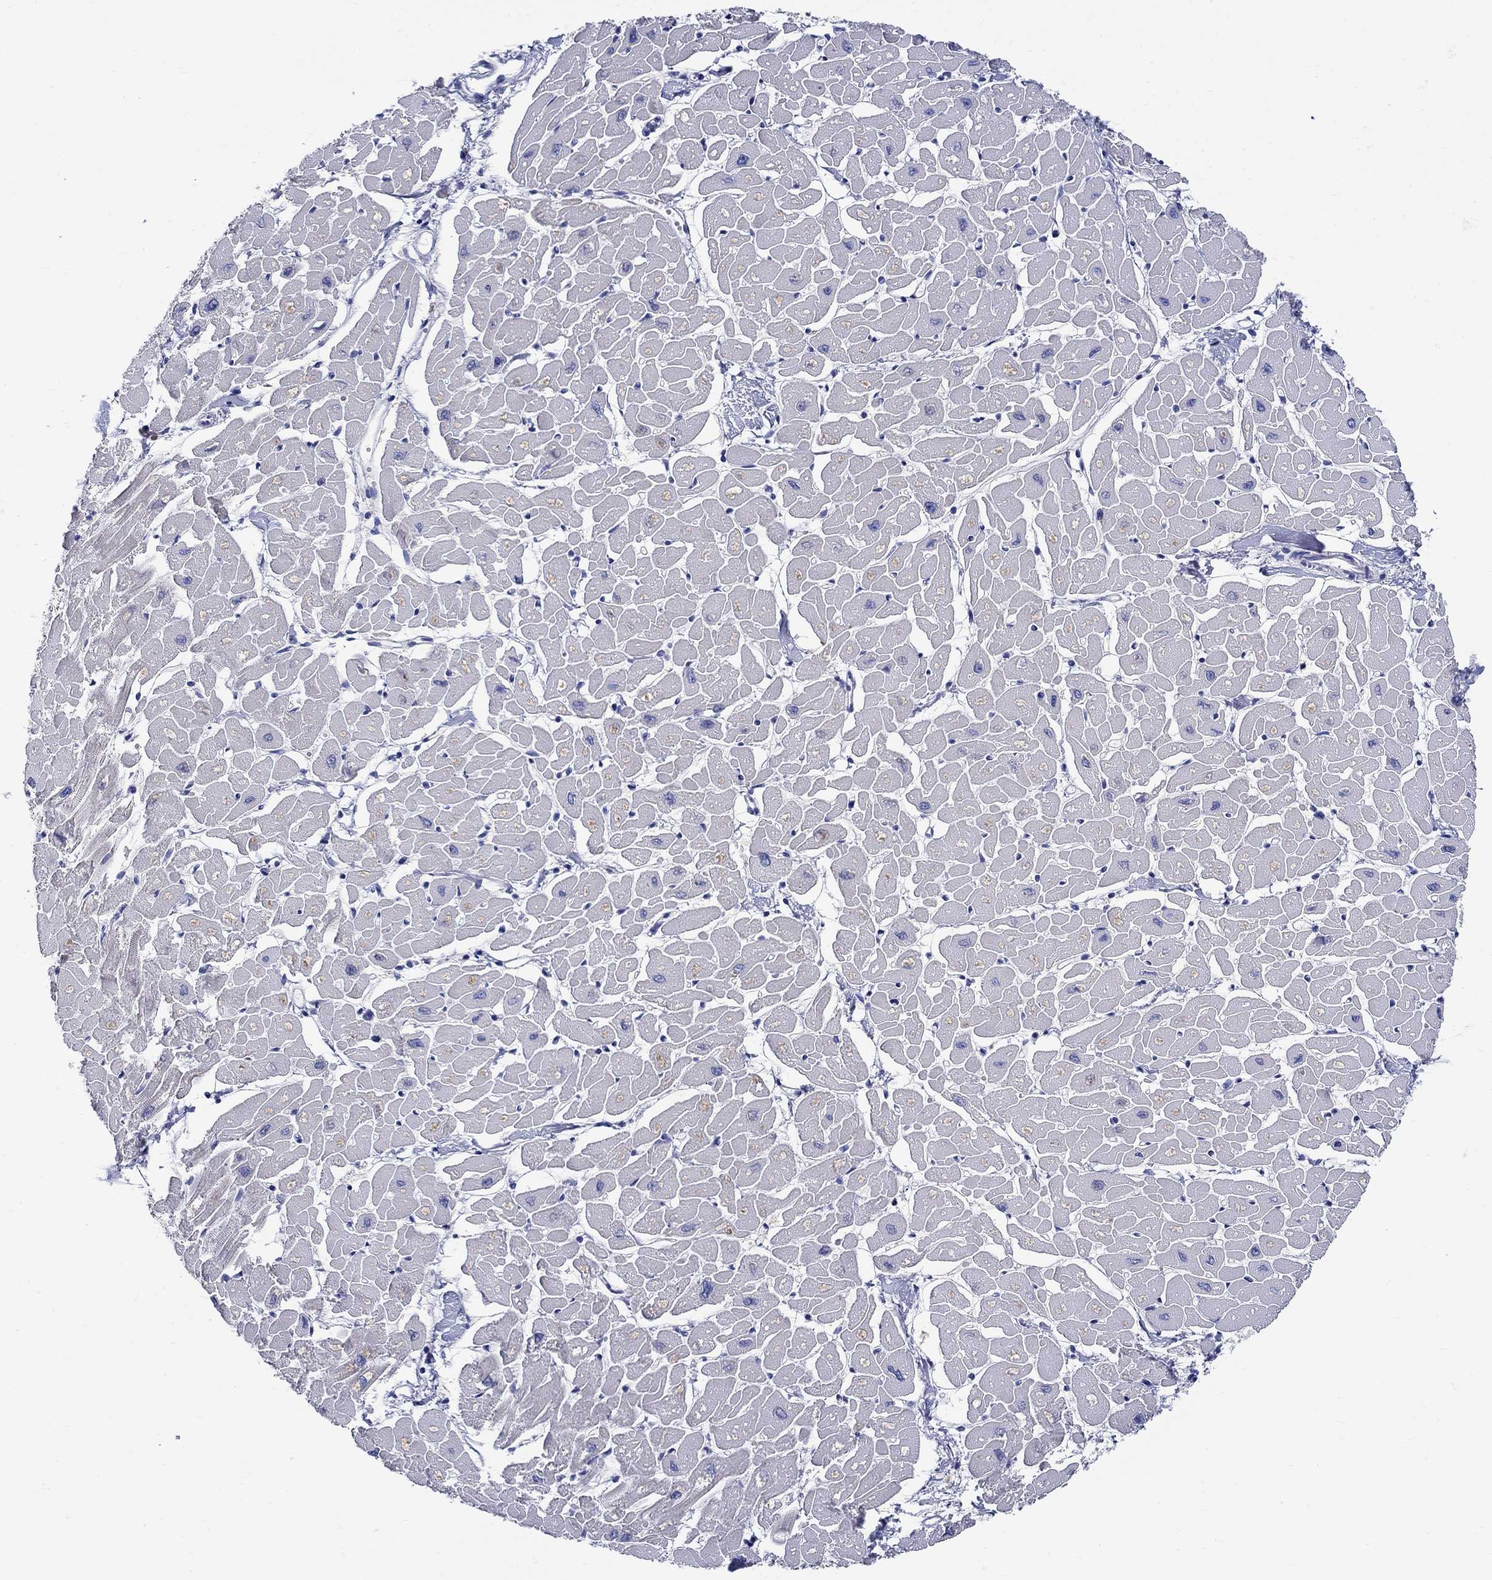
{"staining": {"intensity": "negative", "quantity": "none", "location": "none"}, "tissue": "heart muscle", "cell_type": "Cardiomyocytes", "image_type": "normal", "snomed": [{"axis": "morphology", "description": "Normal tissue, NOS"}, {"axis": "topography", "description": "Heart"}], "caption": "Immunohistochemistry (IHC) micrograph of normal heart muscle: human heart muscle stained with DAB (3,3'-diaminobenzidine) reveals no significant protein expression in cardiomyocytes.", "gene": "CRYGS", "patient": {"sex": "male", "age": 57}}